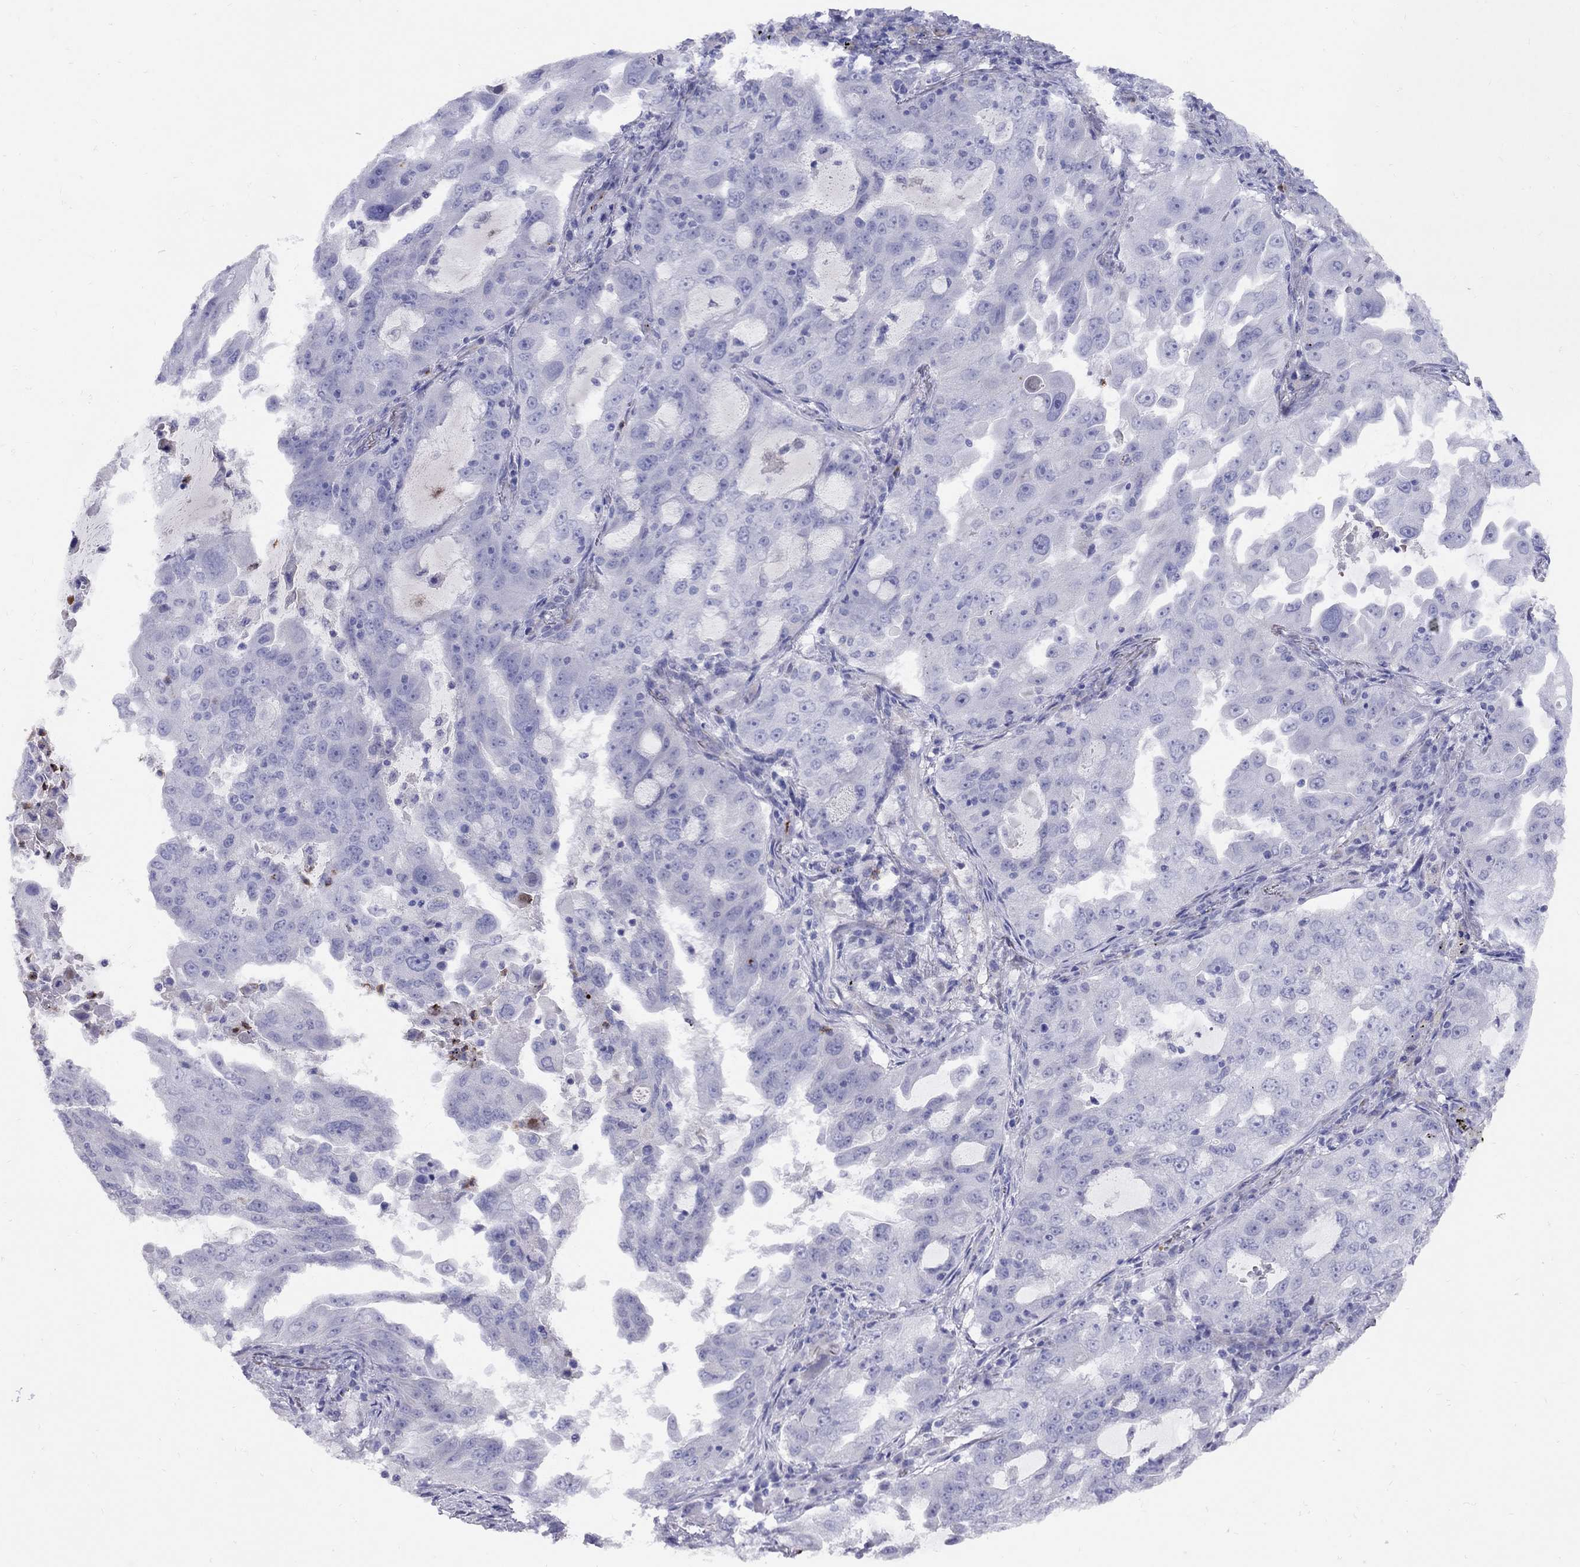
{"staining": {"intensity": "negative", "quantity": "none", "location": "none"}, "tissue": "lung cancer", "cell_type": "Tumor cells", "image_type": "cancer", "snomed": [{"axis": "morphology", "description": "Adenocarcinoma, NOS"}, {"axis": "topography", "description": "Lung"}], "caption": "High power microscopy micrograph of an immunohistochemistry (IHC) photomicrograph of lung cancer, revealing no significant expression in tumor cells.", "gene": "SPINT4", "patient": {"sex": "female", "age": 61}}